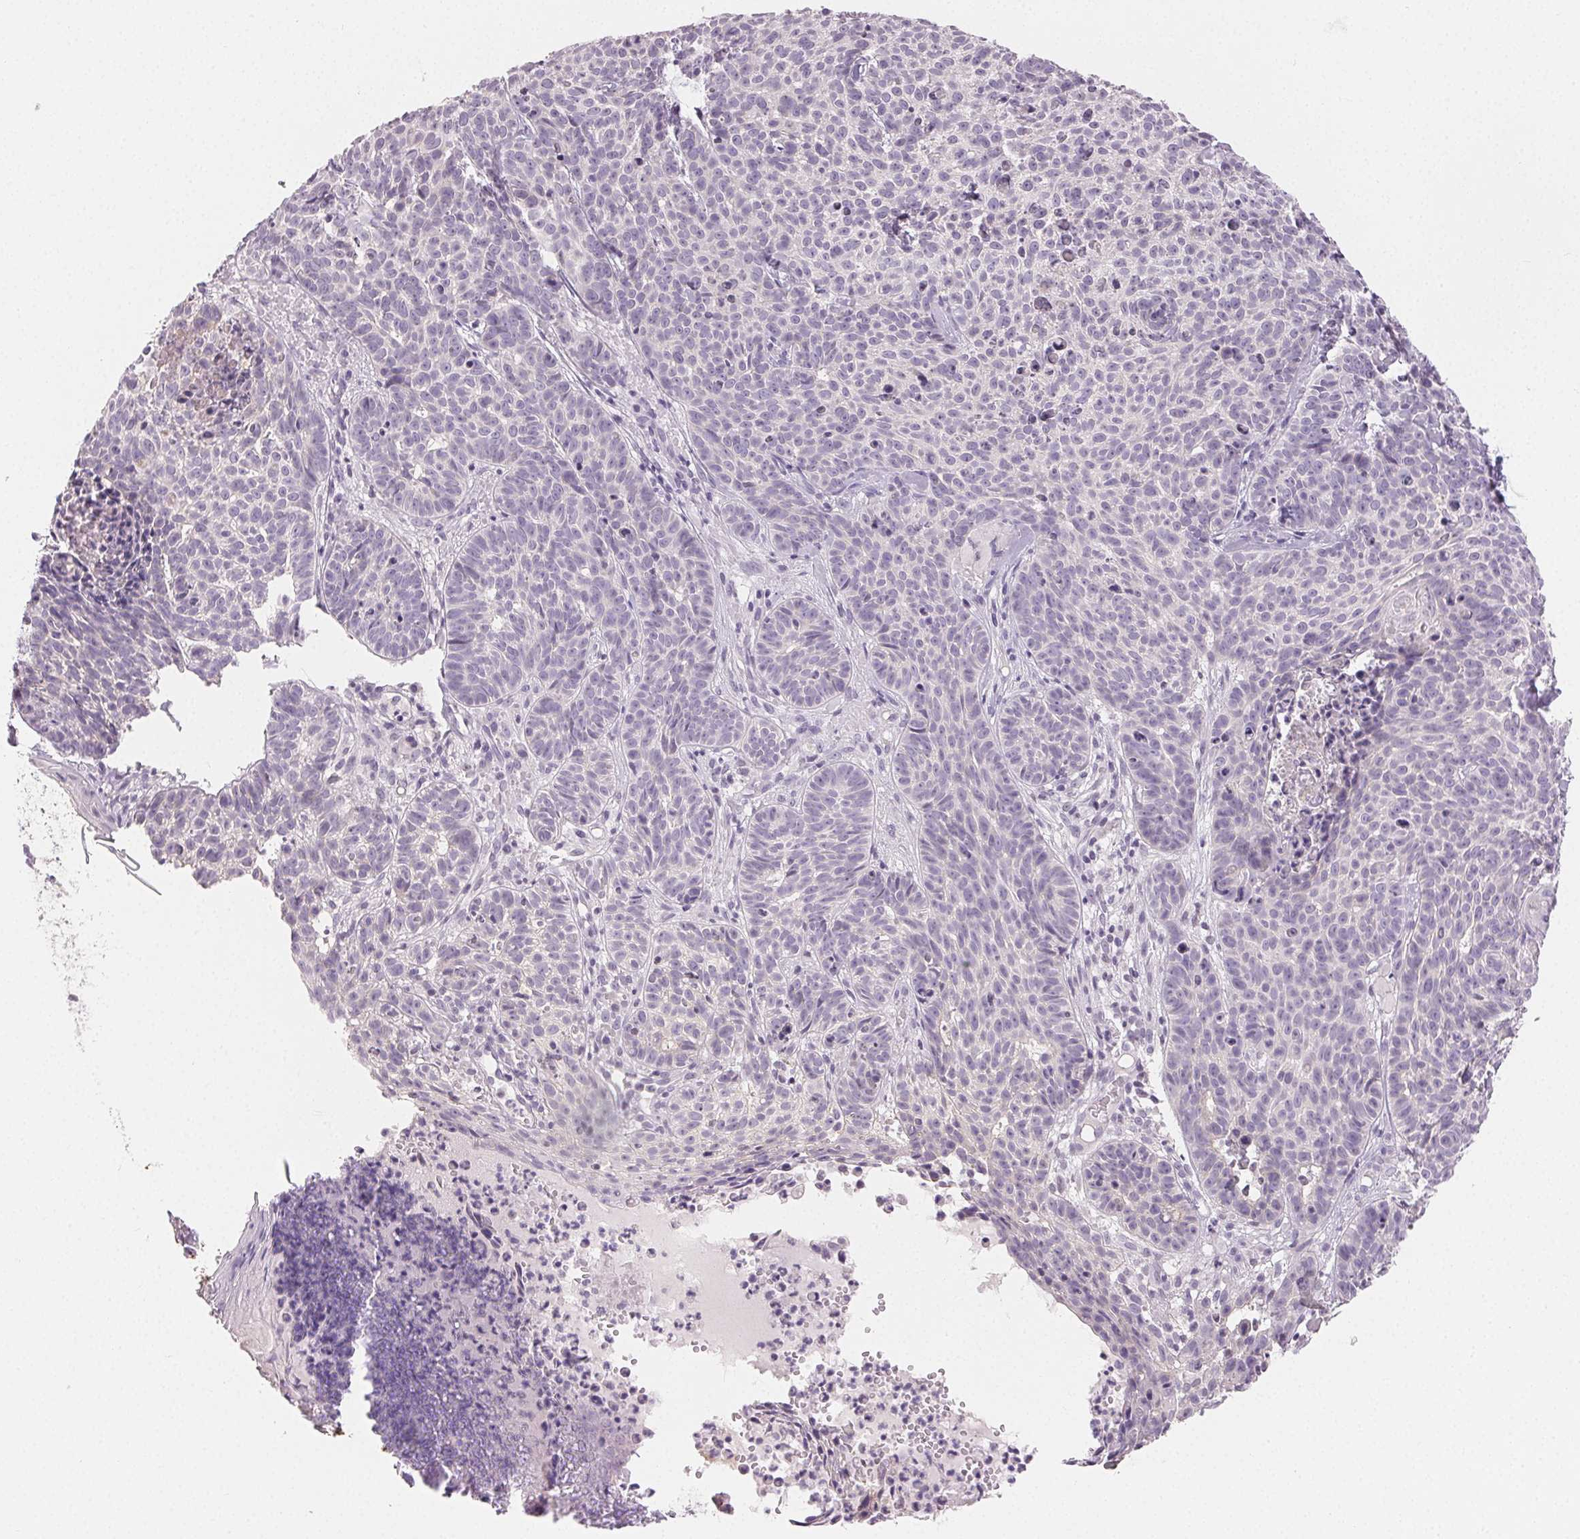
{"staining": {"intensity": "negative", "quantity": "none", "location": "none"}, "tissue": "skin cancer", "cell_type": "Tumor cells", "image_type": "cancer", "snomed": [{"axis": "morphology", "description": "Basal cell carcinoma"}, {"axis": "topography", "description": "Skin"}], "caption": "A high-resolution histopathology image shows immunohistochemistry staining of skin basal cell carcinoma, which displays no significant expression in tumor cells. (IHC, brightfield microscopy, high magnification).", "gene": "SFTPD", "patient": {"sex": "male", "age": 90}}